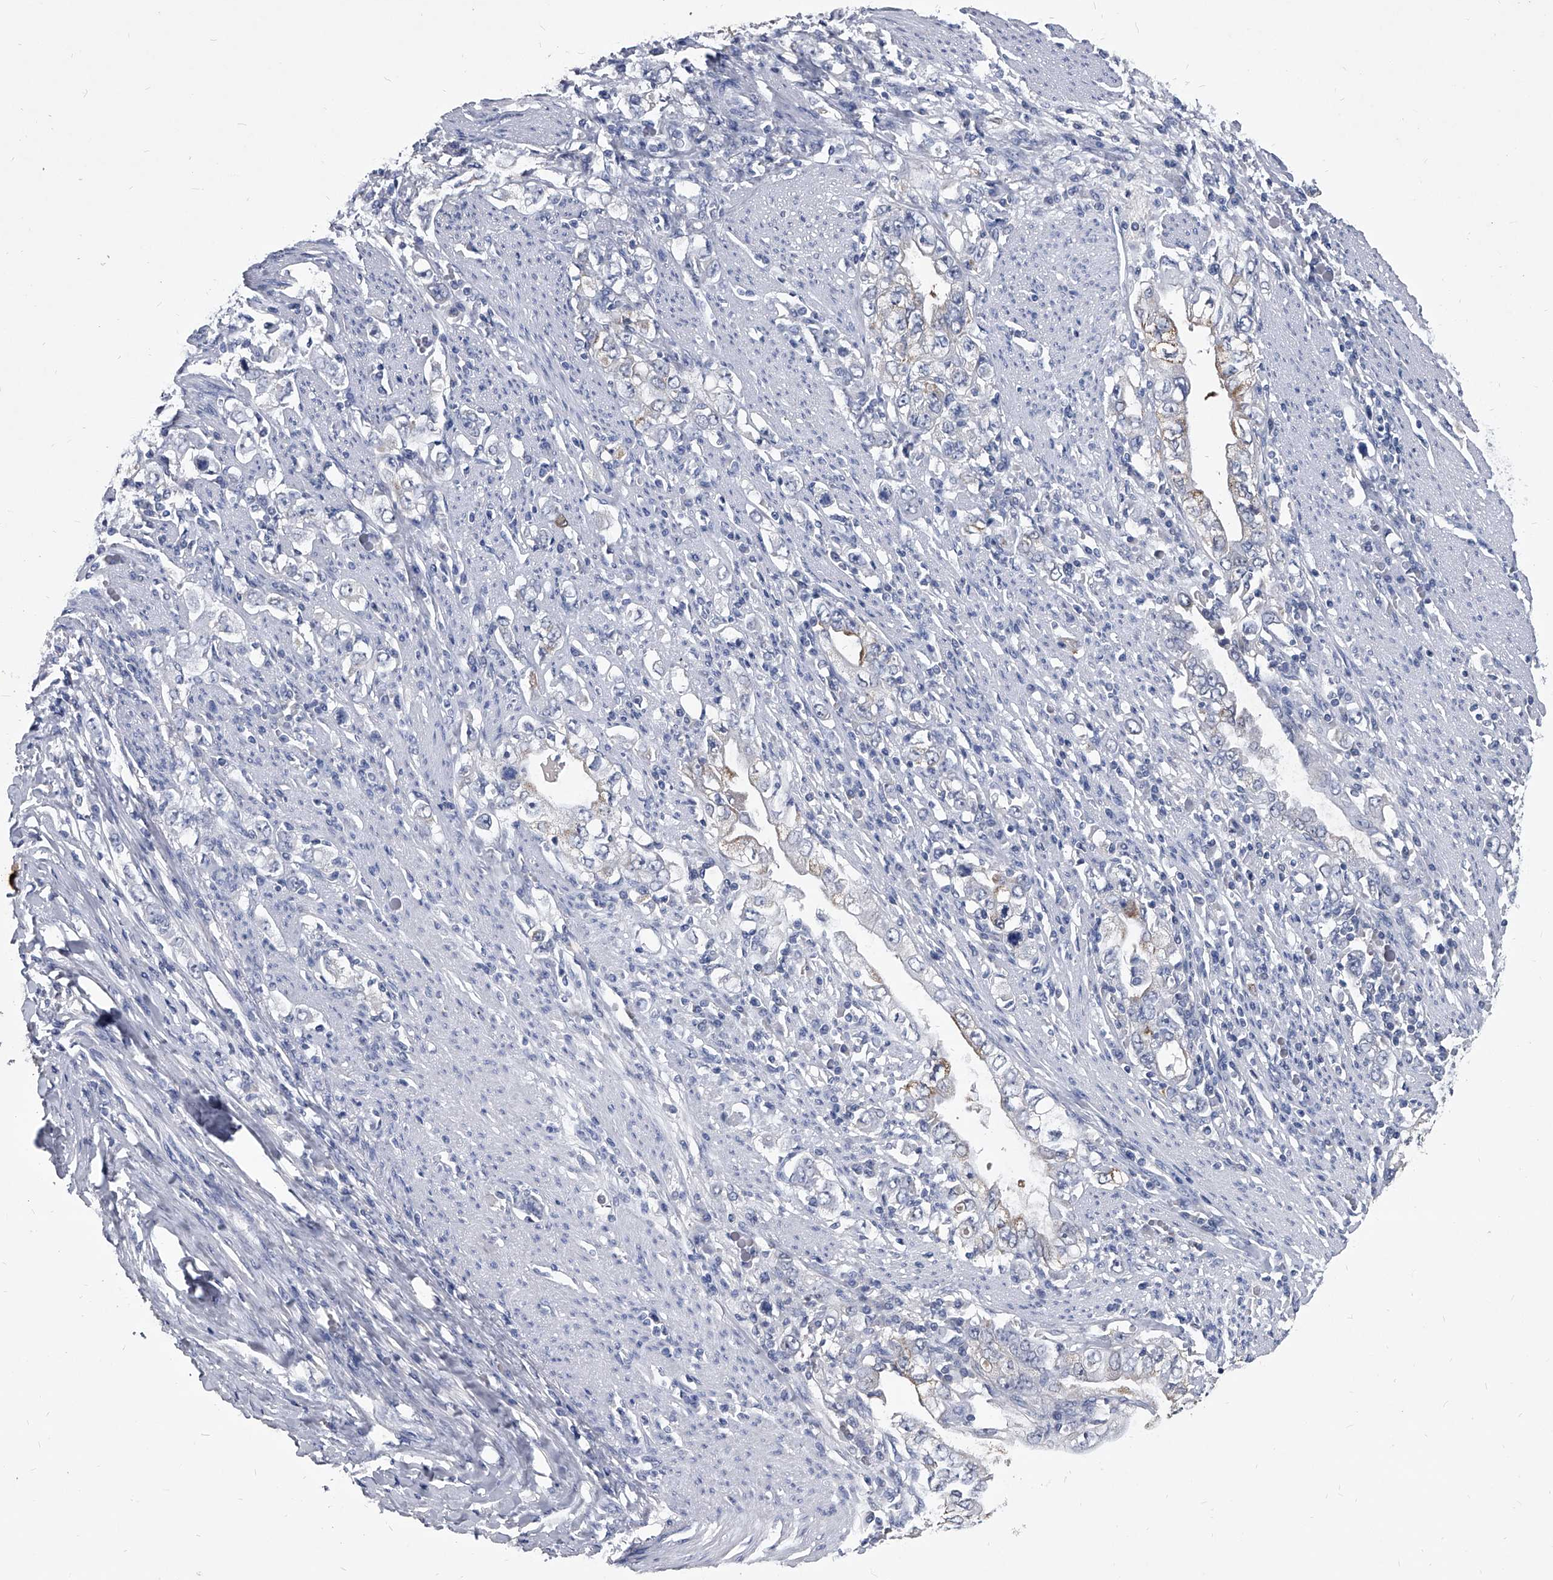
{"staining": {"intensity": "moderate", "quantity": "<25%", "location": "cytoplasmic/membranous"}, "tissue": "stomach cancer", "cell_type": "Tumor cells", "image_type": "cancer", "snomed": [{"axis": "morphology", "description": "Adenocarcinoma, NOS"}, {"axis": "topography", "description": "Stomach, lower"}], "caption": "Immunohistochemical staining of human stomach cancer (adenocarcinoma) displays moderate cytoplasmic/membranous protein expression in about <25% of tumor cells. The staining was performed using DAB, with brown indicating positive protein expression. Nuclei are stained blue with hematoxylin.", "gene": "BCAS1", "patient": {"sex": "female", "age": 72}}